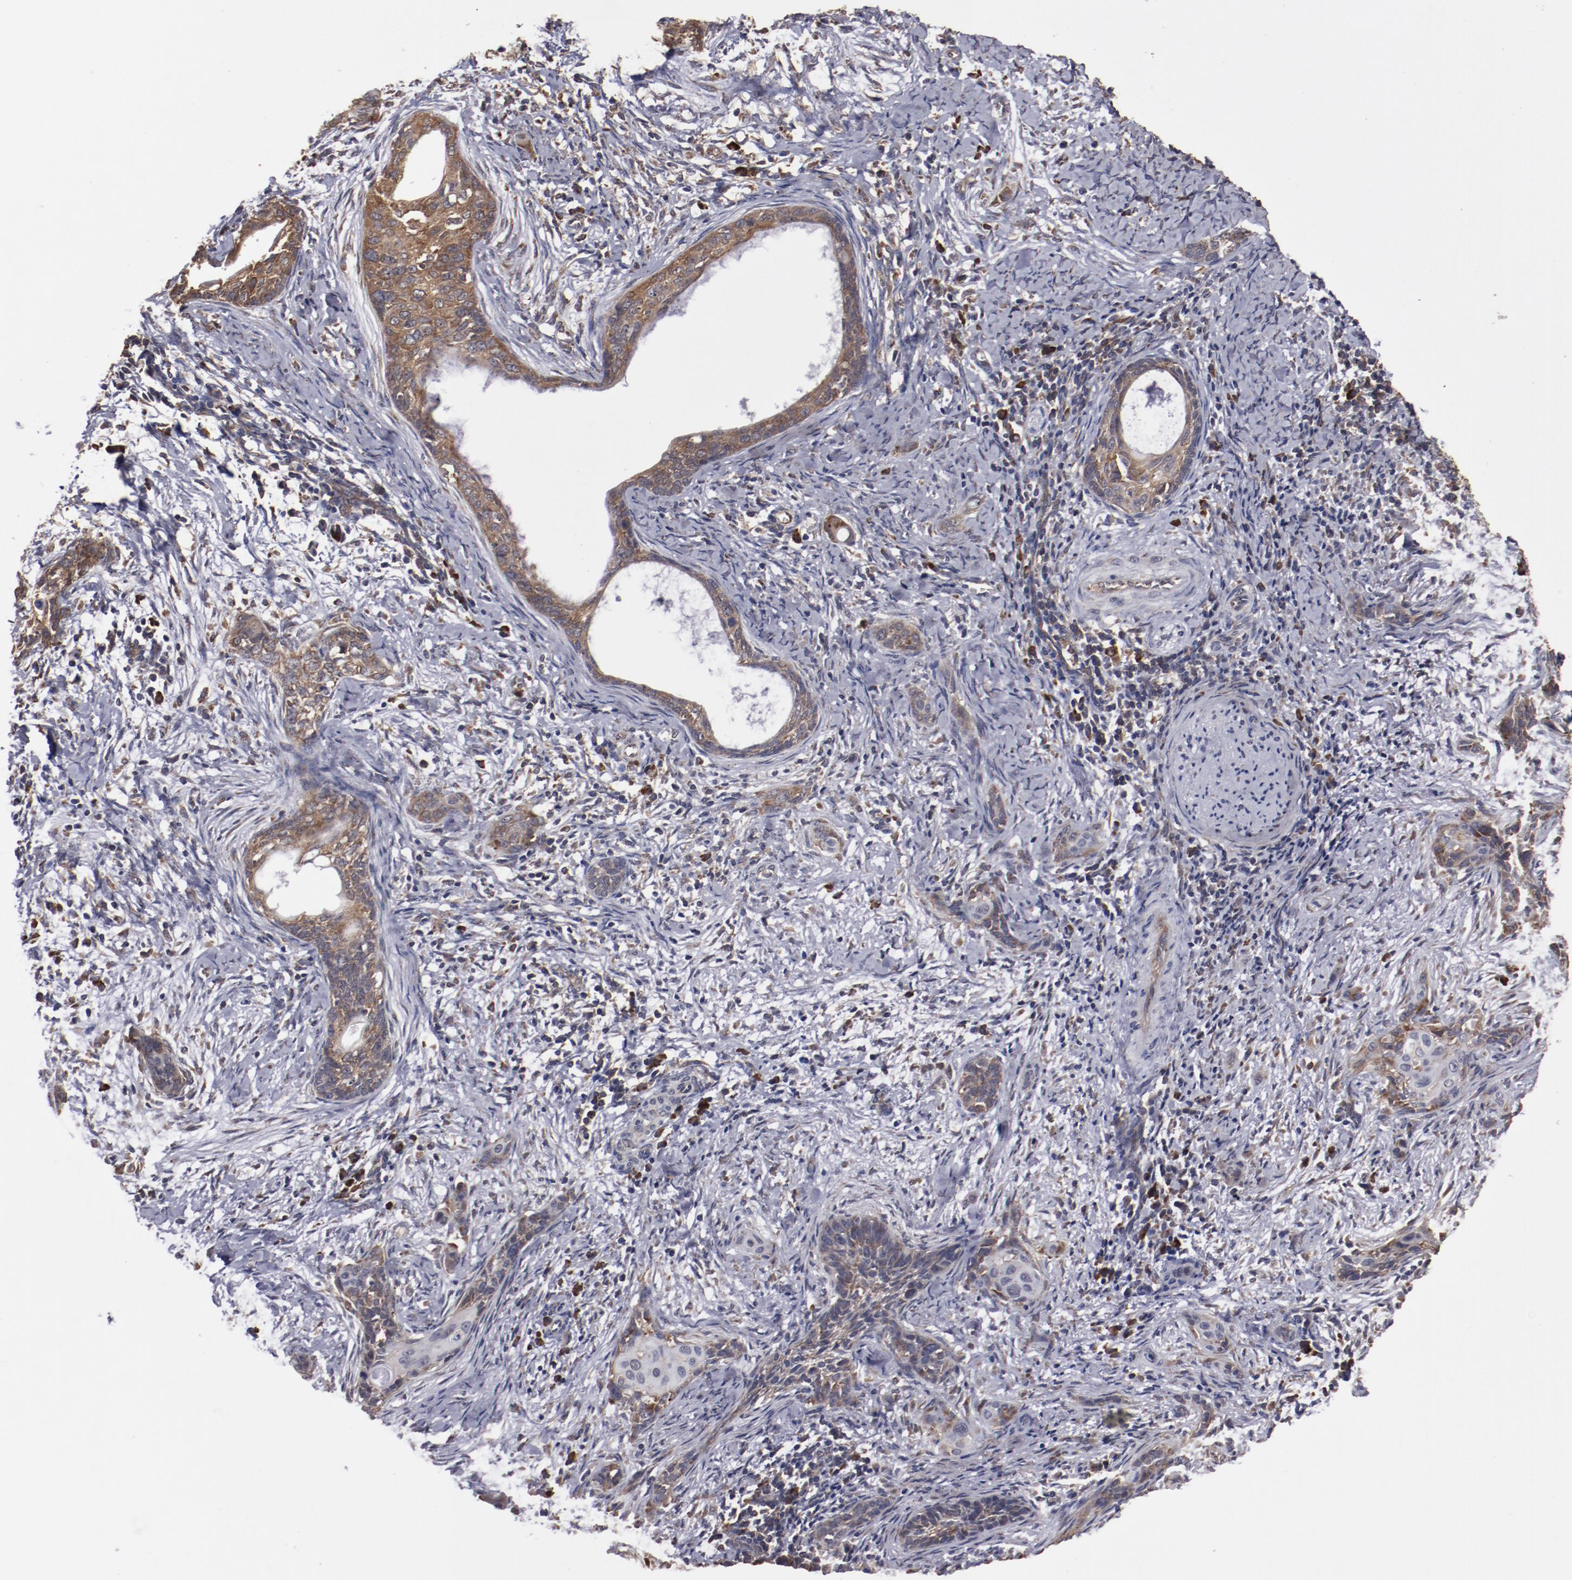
{"staining": {"intensity": "moderate", "quantity": ">75%", "location": "cytoplasmic/membranous"}, "tissue": "cervical cancer", "cell_type": "Tumor cells", "image_type": "cancer", "snomed": [{"axis": "morphology", "description": "Squamous cell carcinoma, NOS"}, {"axis": "topography", "description": "Cervix"}], "caption": "A high-resolution micrograph shows IHC staining of cervical squamous cell carcinoma, which reveals moderate cytoplasmic/membranous expression in approximately >75% of tumor cells.", "gene": "RPS4Y1", "patient": {"sex": "female", "age": 33}}